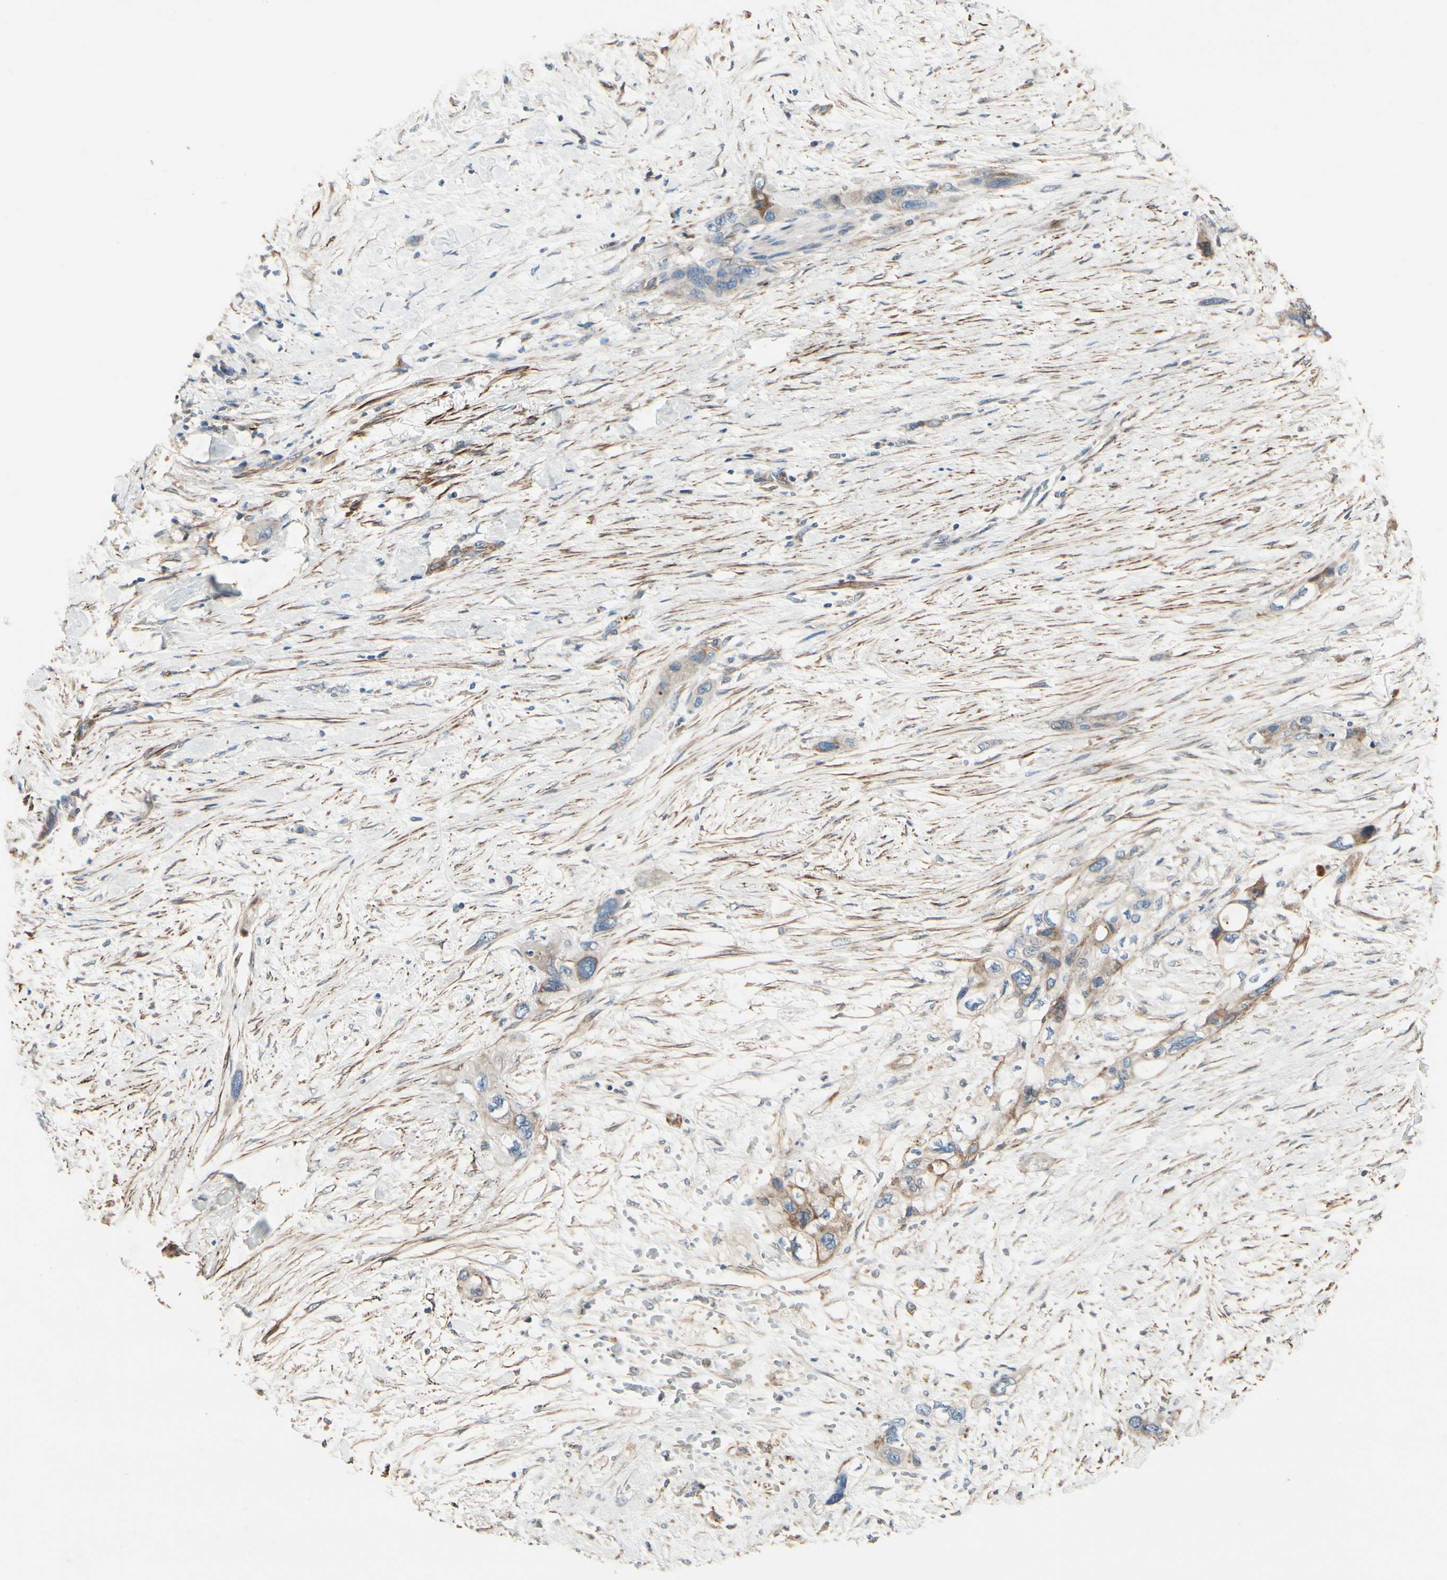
{"staining": {"intensity": "weak", "quantity": "25%-75%", "location": "cytoplasmic/membranous"}, "tissue": "pancreatic cancer", "cell_type": "Tumor cells", "image_type": "cancer", "snomed": [{"axis": "morphology", "description": "Adenocarcinoma, NOS"}, {"axis": "topography", "description": "Pancreas"}], "caption": "Protein staining demonstrates weak cytoplasmic/membranous positivity in approximately 25%-75% of tumor cells in pancreatic cancer (adenocarcinoma). Nuclei are stained in blue.", "gene": "TPM1", "patient": {"sex": "male", "age": 46}}